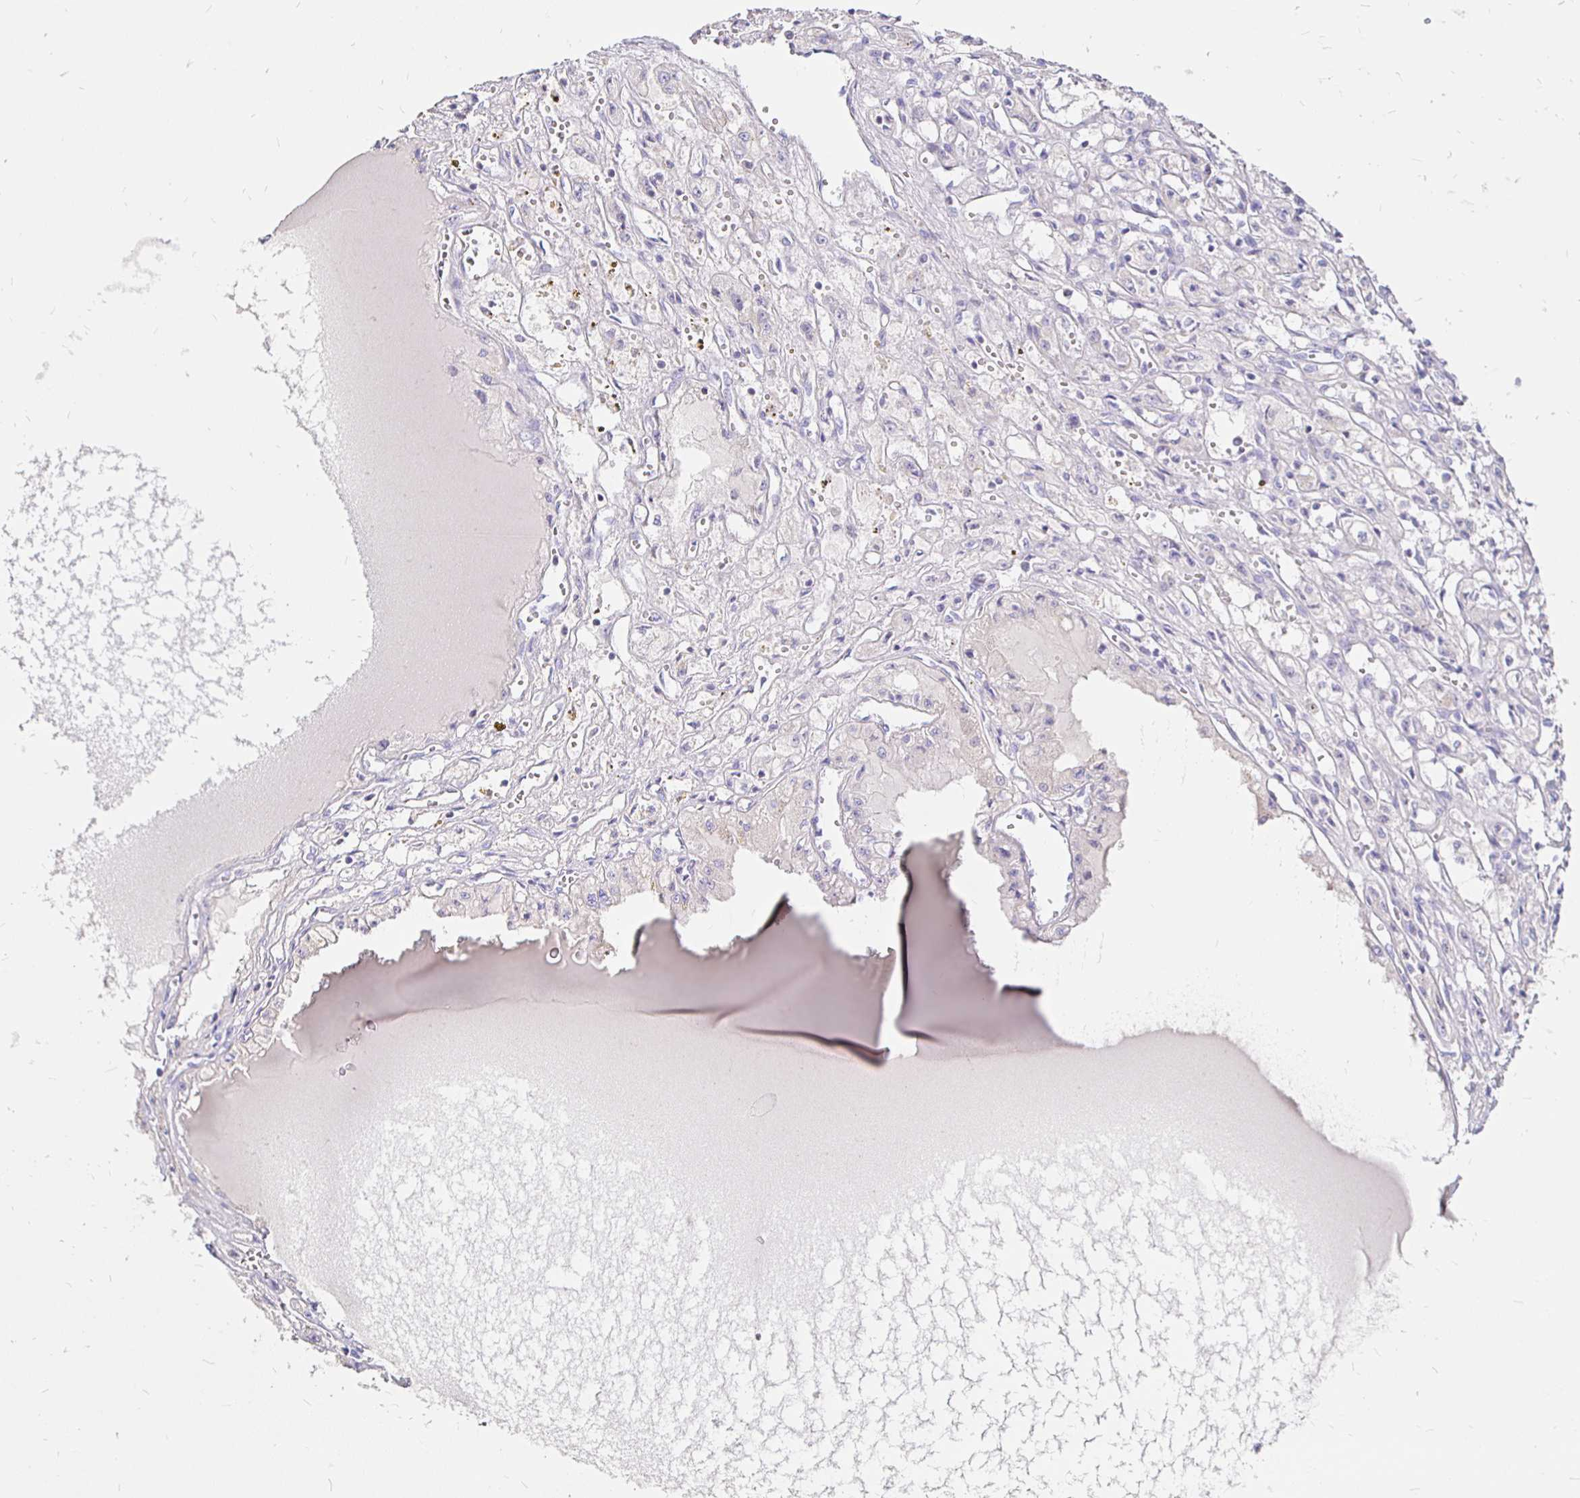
{"staining": {"intensity": "negative", "quantity": "none", "location": "none"}, "tissue": "renal cancer", "cell_type": "Tumor cells", "image_type": "cancer", "snomed": [{"axis": "morphology", "description": "Adenocarcinoma, NOS"}, {"axis": "topography", "description": "Kidney"}], "caption": "This is a photomicrograph of immunohistochemistry staining of renal cancer, which shows no staining in tumor cells.", "gene": "NECAB1", "patient": {"sex": "male", "age": 56}}